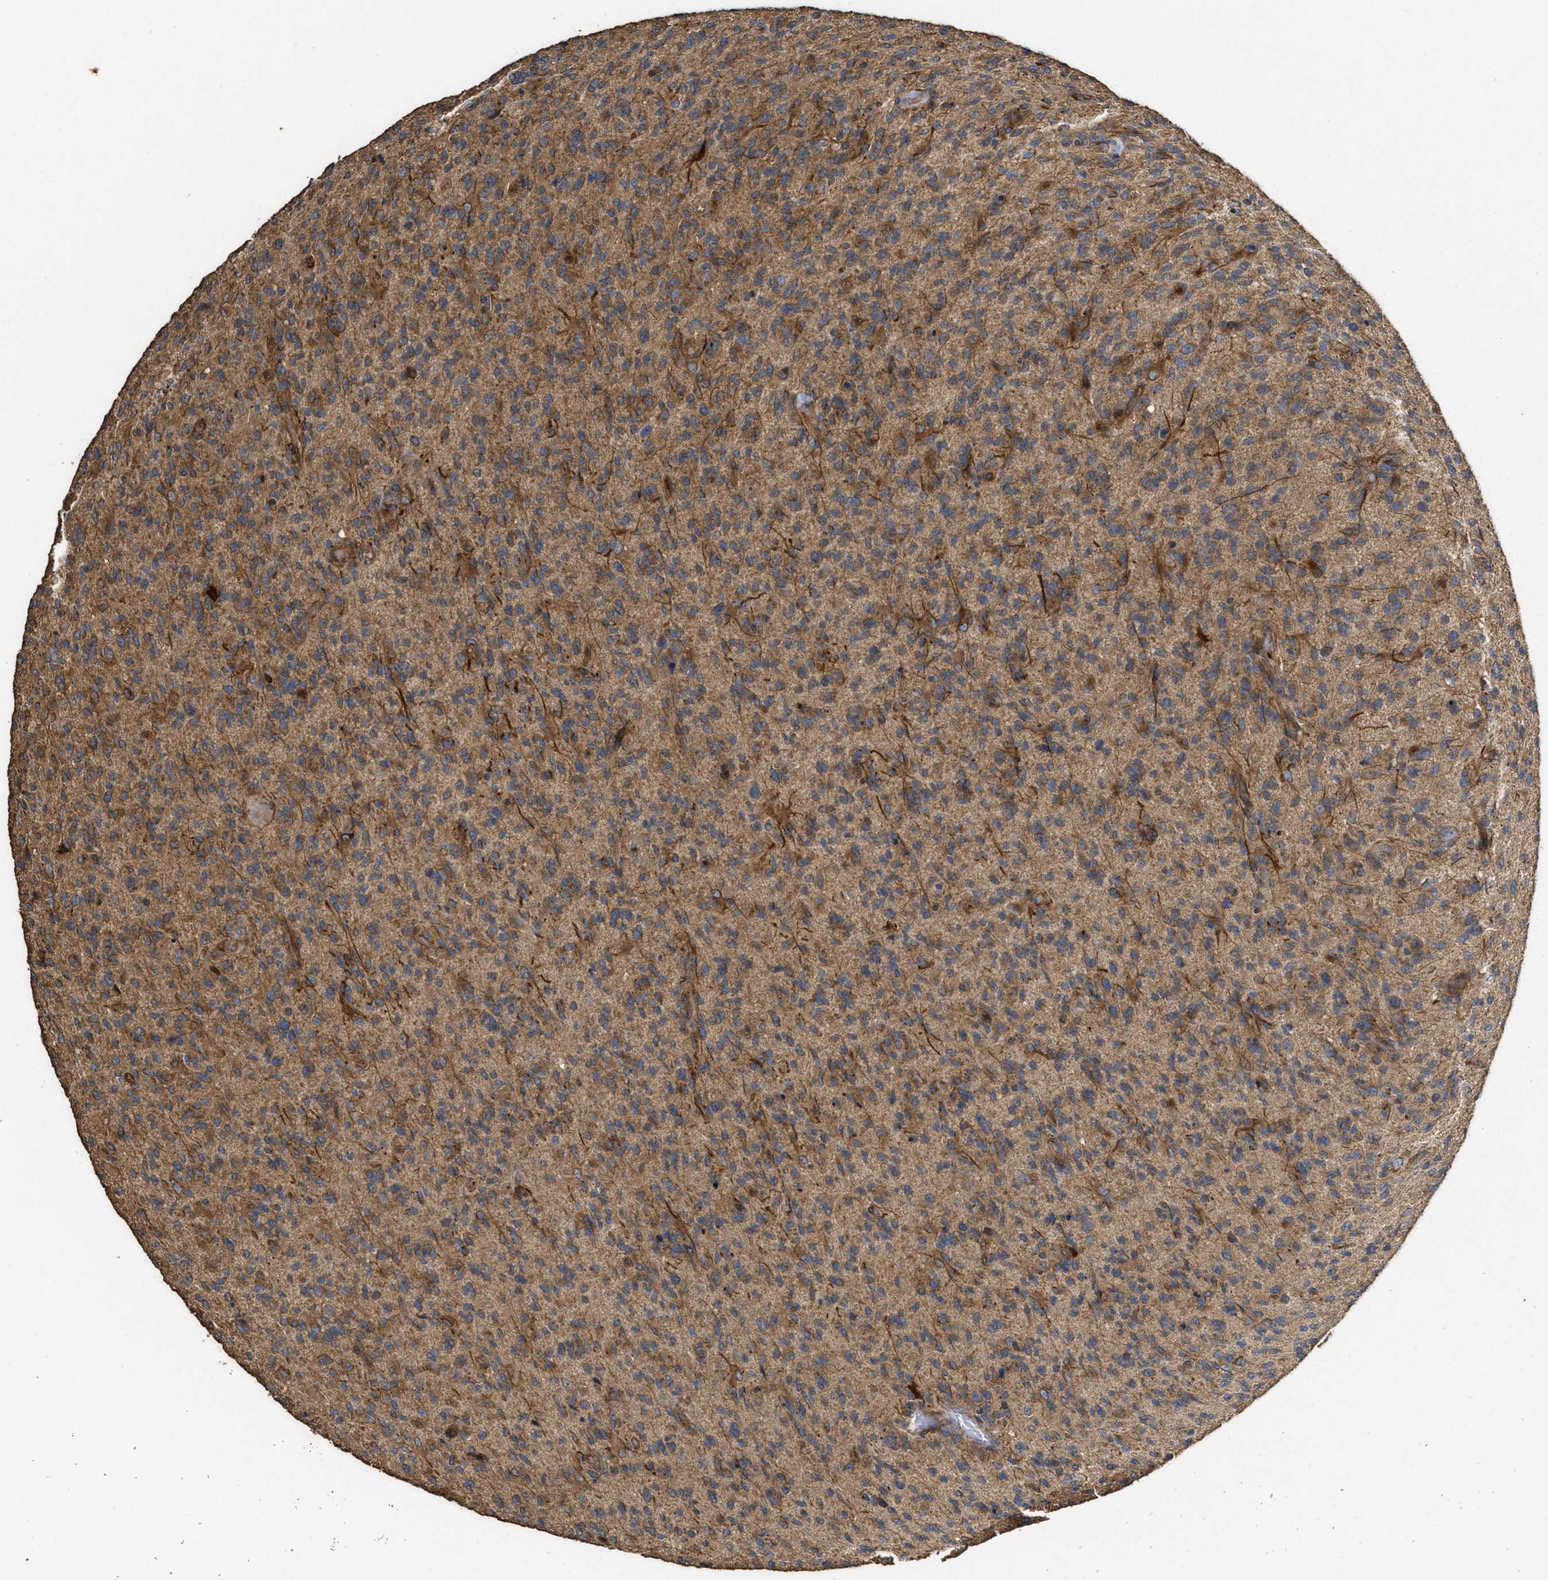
{"staining": {"intensity": "moderate", "quantity": ">75%", "location": "cytoplasmic/membranous"}, "tissue": "glioma", "cell_type": "Tumor cells", "image_type": "cancer", "snomed": [{"axis": "morphology", "description": "Glioma, malignant, High grade"}, {"axis": "topography", "description": "Brain"}], "caption": "Tumor cells demonstrate medium levels of moderate cytoplasmic/membranous staining in approximately >75% of cells in human malignant high-grade glioma. The staining was performed using DAB (3,3'-diaminobenzidine) to visualize the protein expression in brown, while the nuclei were stained in blue with hematoxylin (Magnification: 20x).", "gene": "NAV1", "patient": {"sex": "male", "age": 71}}